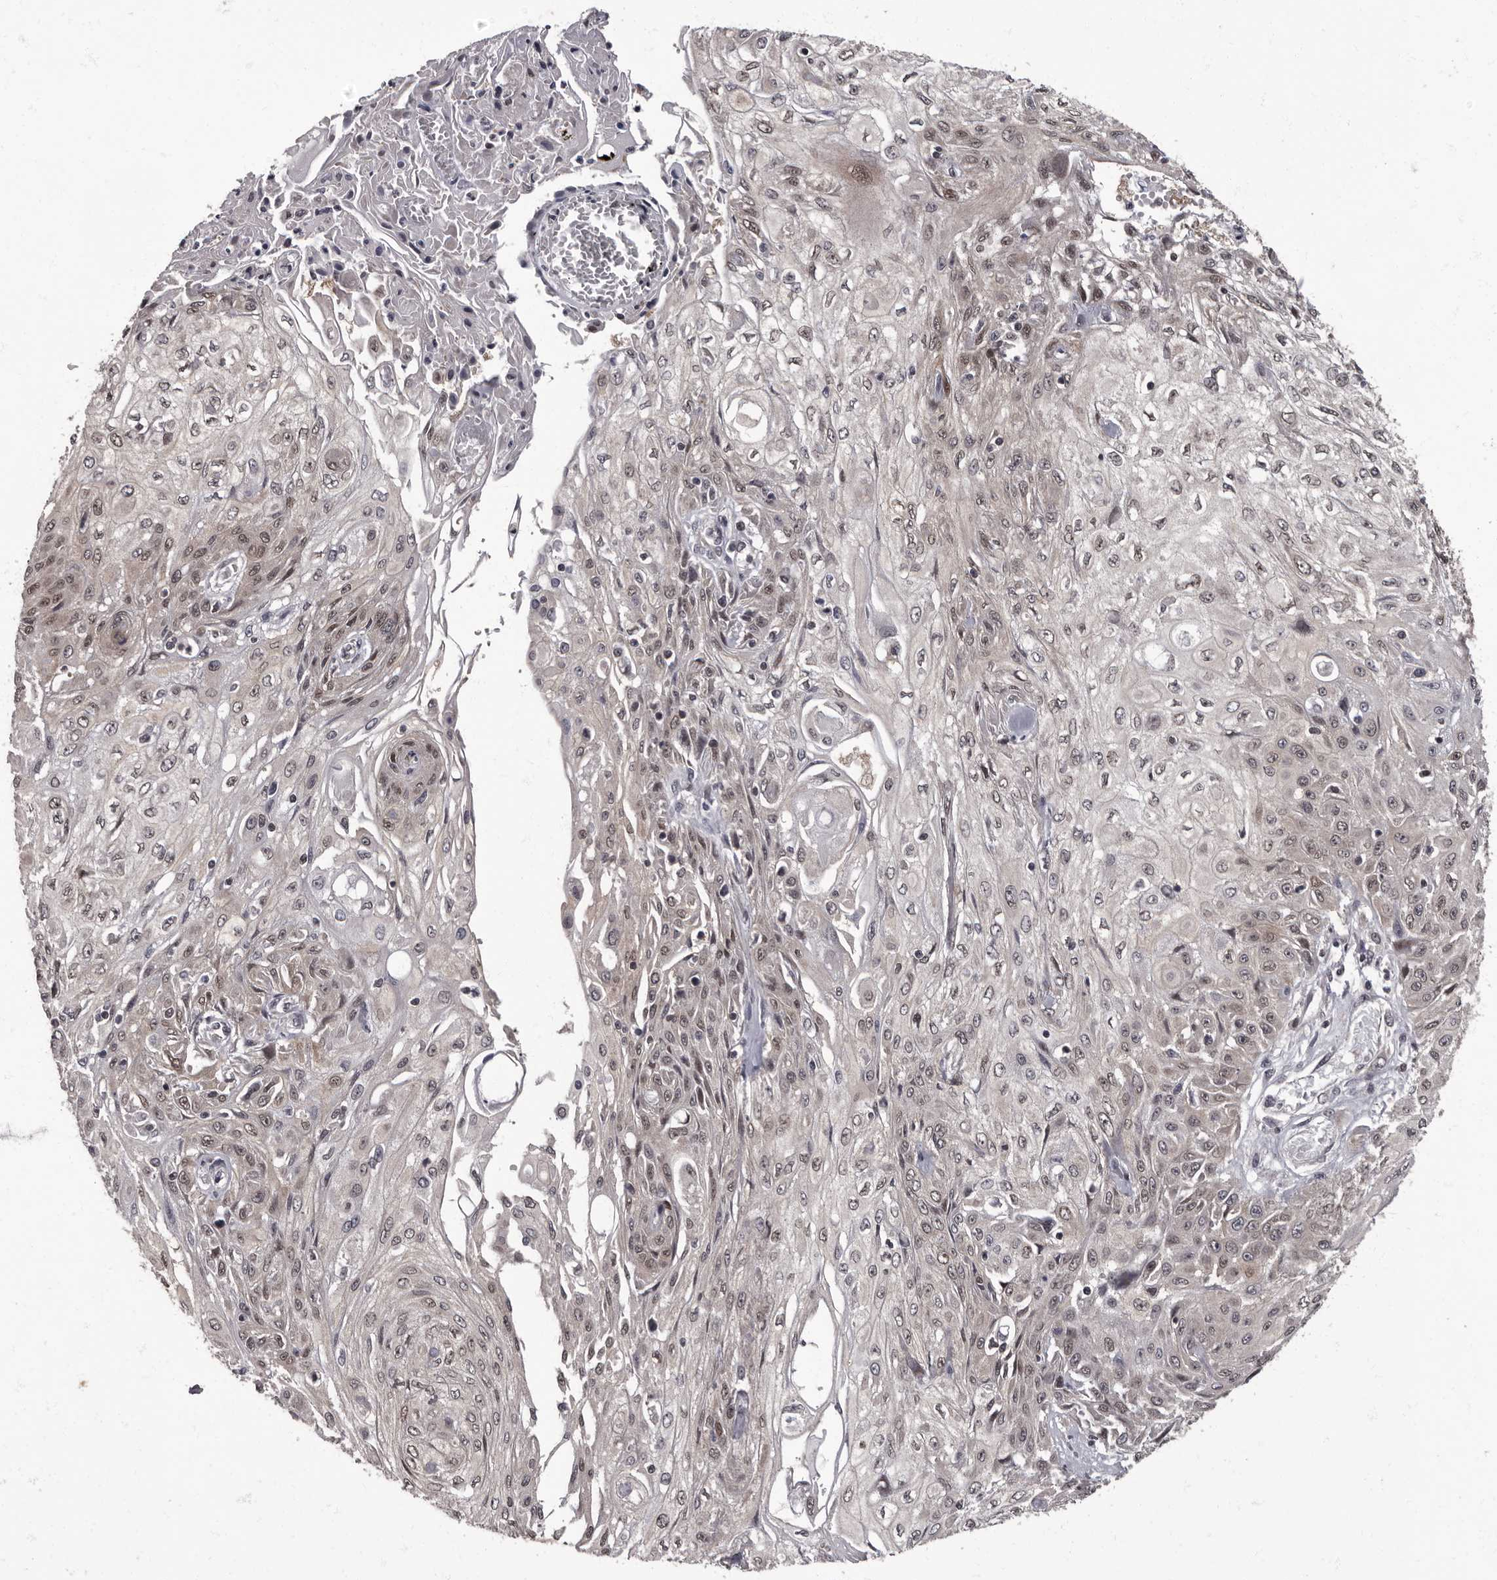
{"staining": {"intensity": "weak", "quantity": ">75%", "location": "nuclear"}, "tissue": "skin cancer", "cell_type": "Tumor cells", "image_type": "cancer", "snomed": [{"axis": "morphology", "description": "Squamous cell carcinoma, NOS"}, {"axis": "morphology", "description": "Squamous cell carcinoma, metastatic, NOS"}, {"axis": "topography", "description": "Skin"}, {"axis": "topography", "description": "Lymph node"}], "caption": "Brown immunohistochemical staining in human skin cancer displays weak nuclear expression in approximately >75% of tumor cells.", "gene": "C1orf50", "patient": {"sex": "male", "age": 75}}